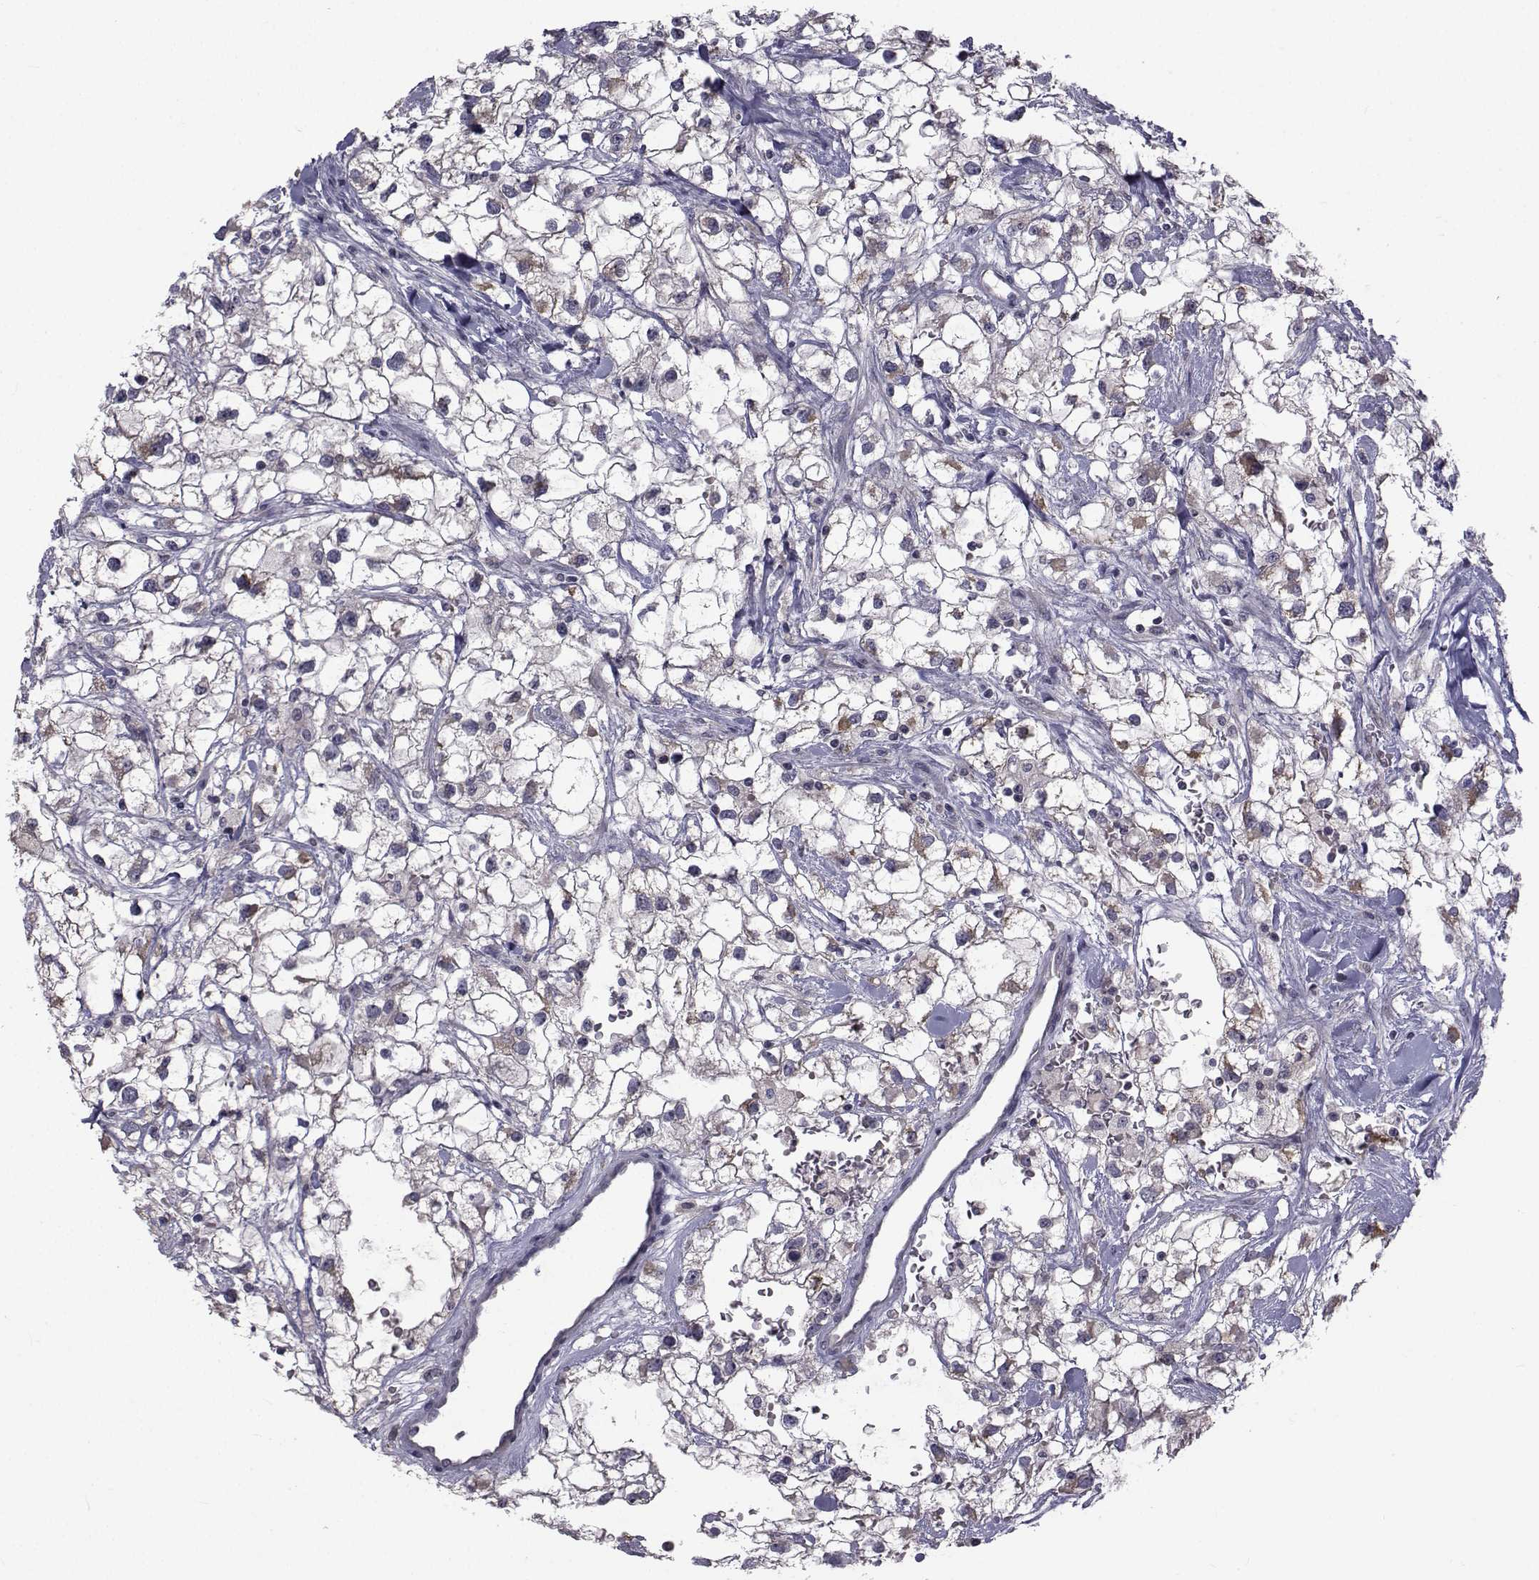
{"staining": {"intensity": "negative", "quantity": "none", "location": "none"}, "tissue": "renal cancer", "cell_type": "Tumor cells", "image_type": "cancer", "snomed": [{"axis": "morphology", "description": "Adenocarcinoma, NOS"}, {"axis": "topography", "description": "Kidney"}], "caption": "Immunohistochemistry (IHC) photomicrograph of renal adenocarcinoma stained for a protein (brown), which shows no staining in tumor cells.", "gene": "FDXR", "patient": {"sex": "male", "age": 59}}